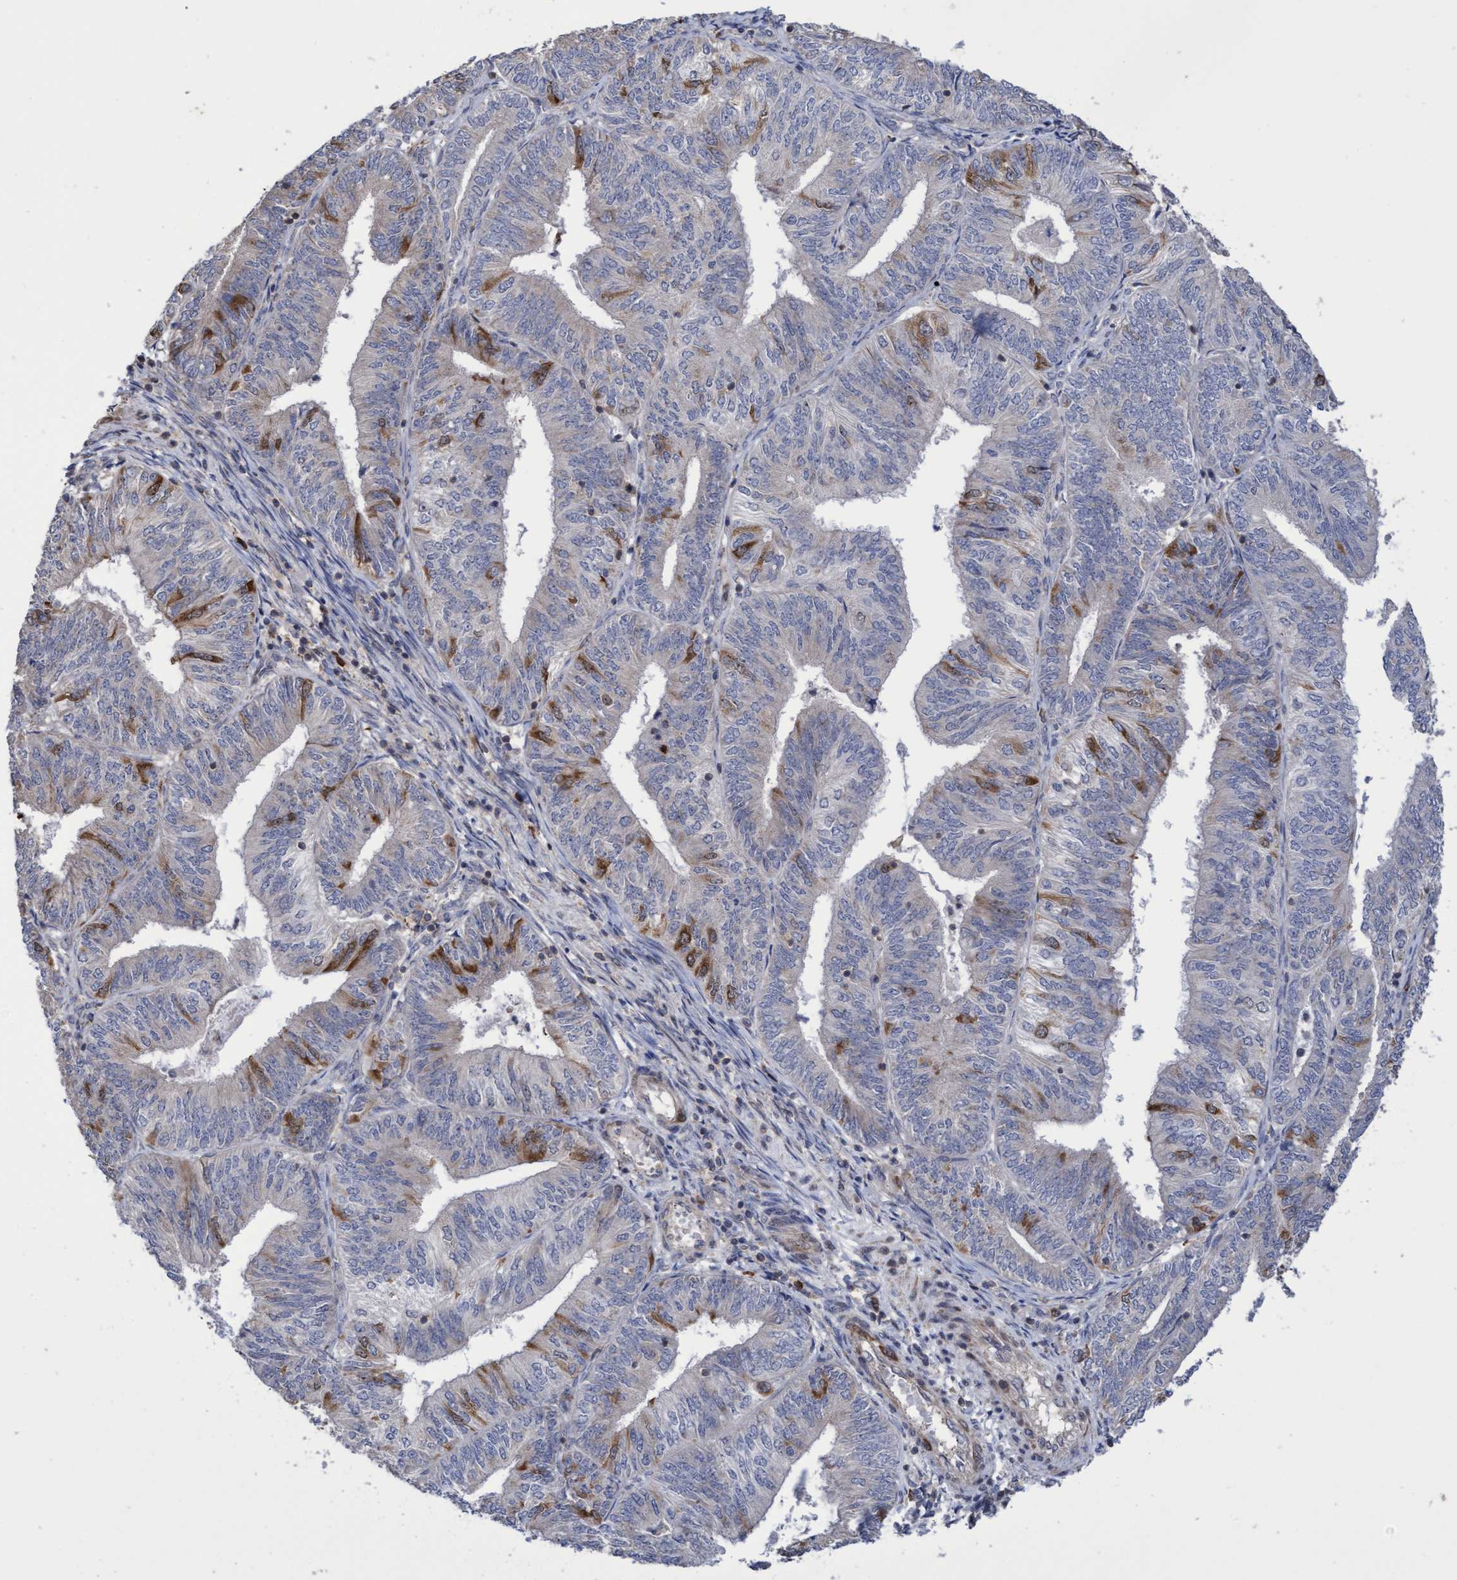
{"staining": {"intensity": "moderate", "quantity": "<25%", "location": "cytoplasmic/membranous,nuclear"}, "tissue": "endometrial cancer", "cell_type": "Tumor cells", "image_type": "cancer", "snomed": [{"axis": "morphology", "description": "Adenocarcinoma, NOS"}, {"axis": "topography", "description": "Endometrium"}], "caption": "Immunohistochemical staining of human endometrial cancer (adenocarcinoma) shows low levels of moderate cytoplasmic/membranous and nuclear staining in about <25% of tumor cells. (DAB (3,3'-diaminobenzidine) IHC, brown staining for protein, blue staining for nuclei).", "gene": "SLBP", "patient": {"sex": "female", "age": 58}}